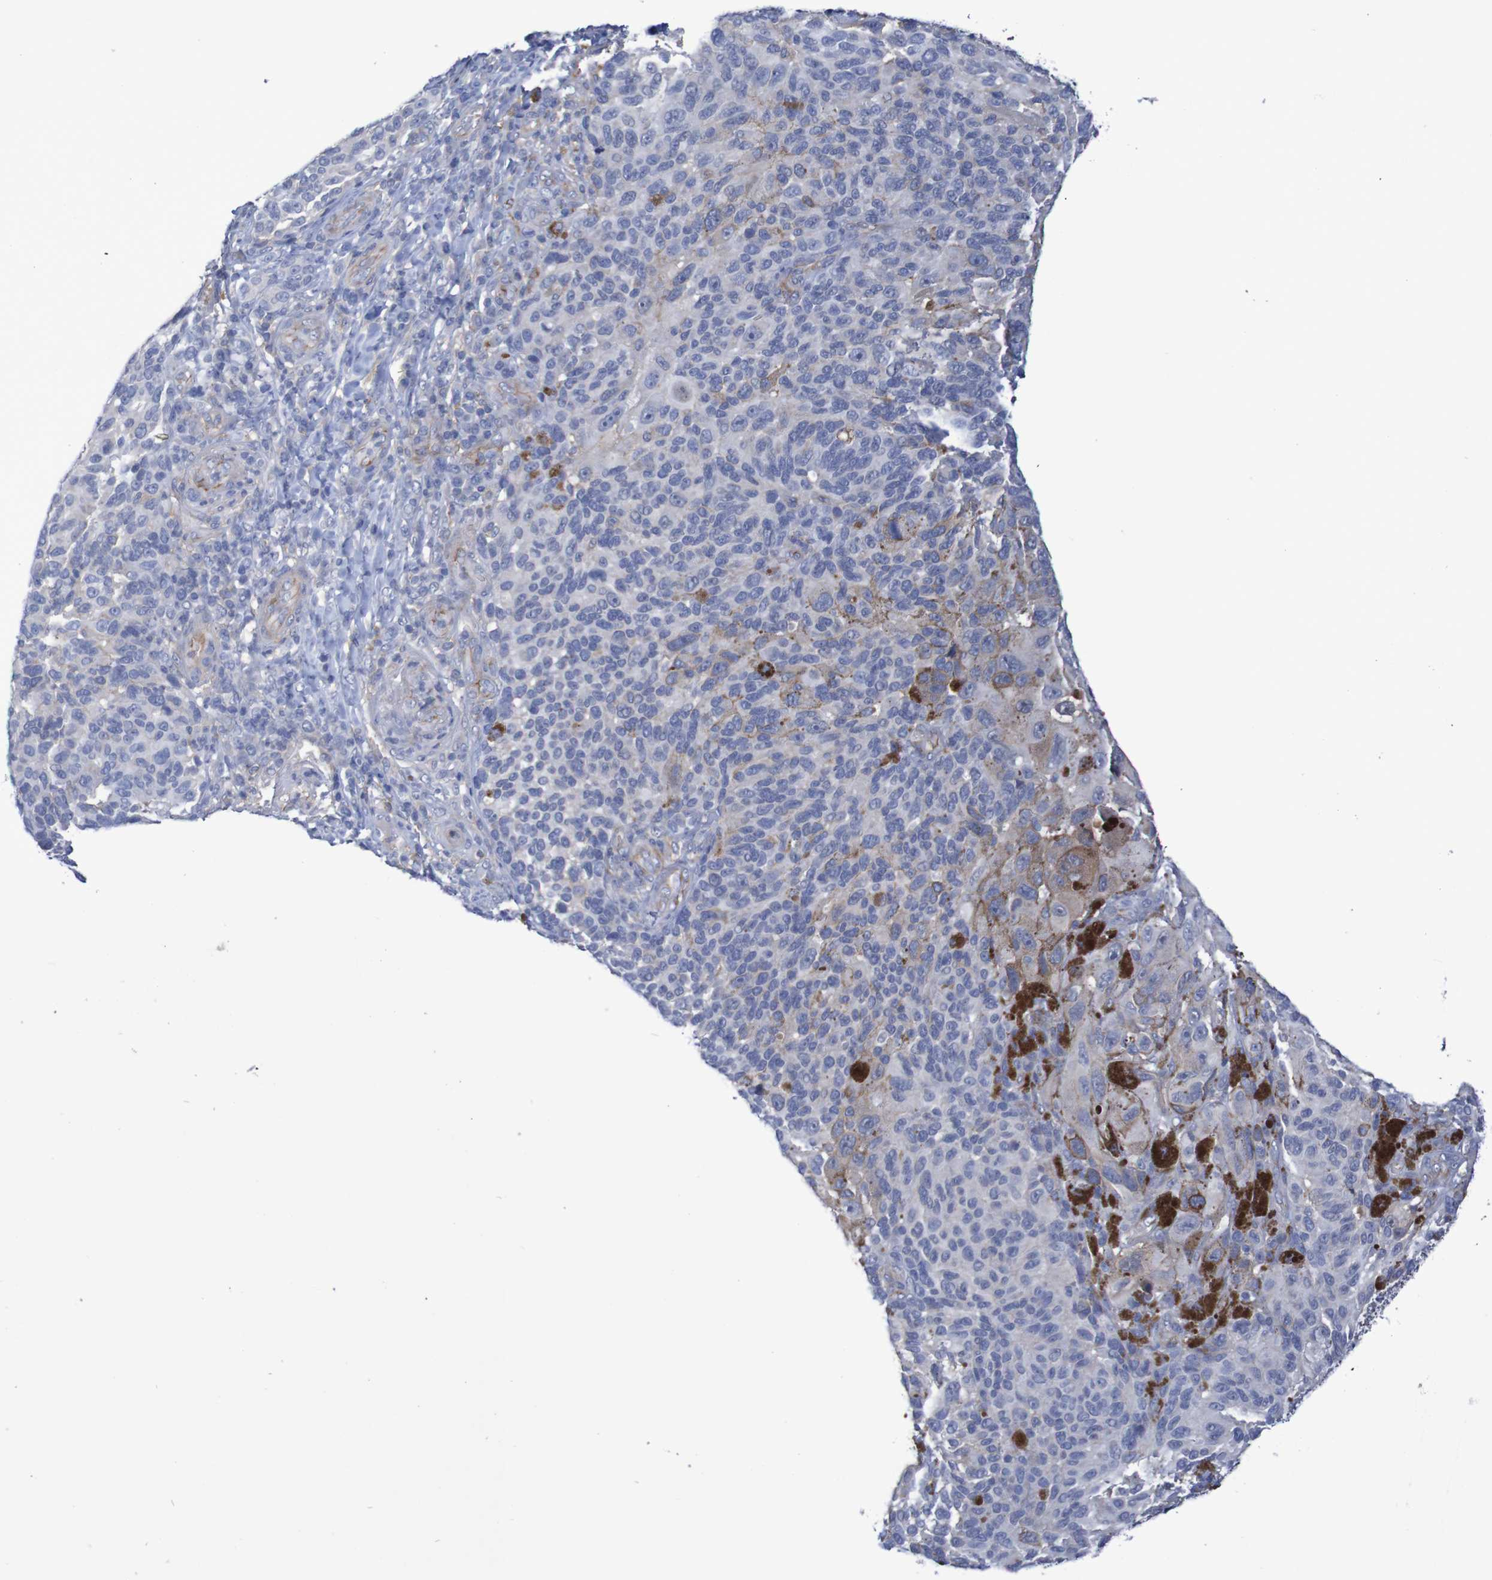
{"staining": {"intensity": "negative", "quantity": "none", "location": "none"}, "tissue": "melanoma", "cell_type": "Tumor cells", "image_type": "cancer", "snomed": [{"axis": "morphology", "description": "Malignant melanoma, NOS"}, {"axis": "topography", "description": "Skin"}], "caption": "Protein analysis of melanoma displays no significant staining in tumor cells.", "gene": "NECTIN2", "patient": {"sex": "female", "age": 73}}